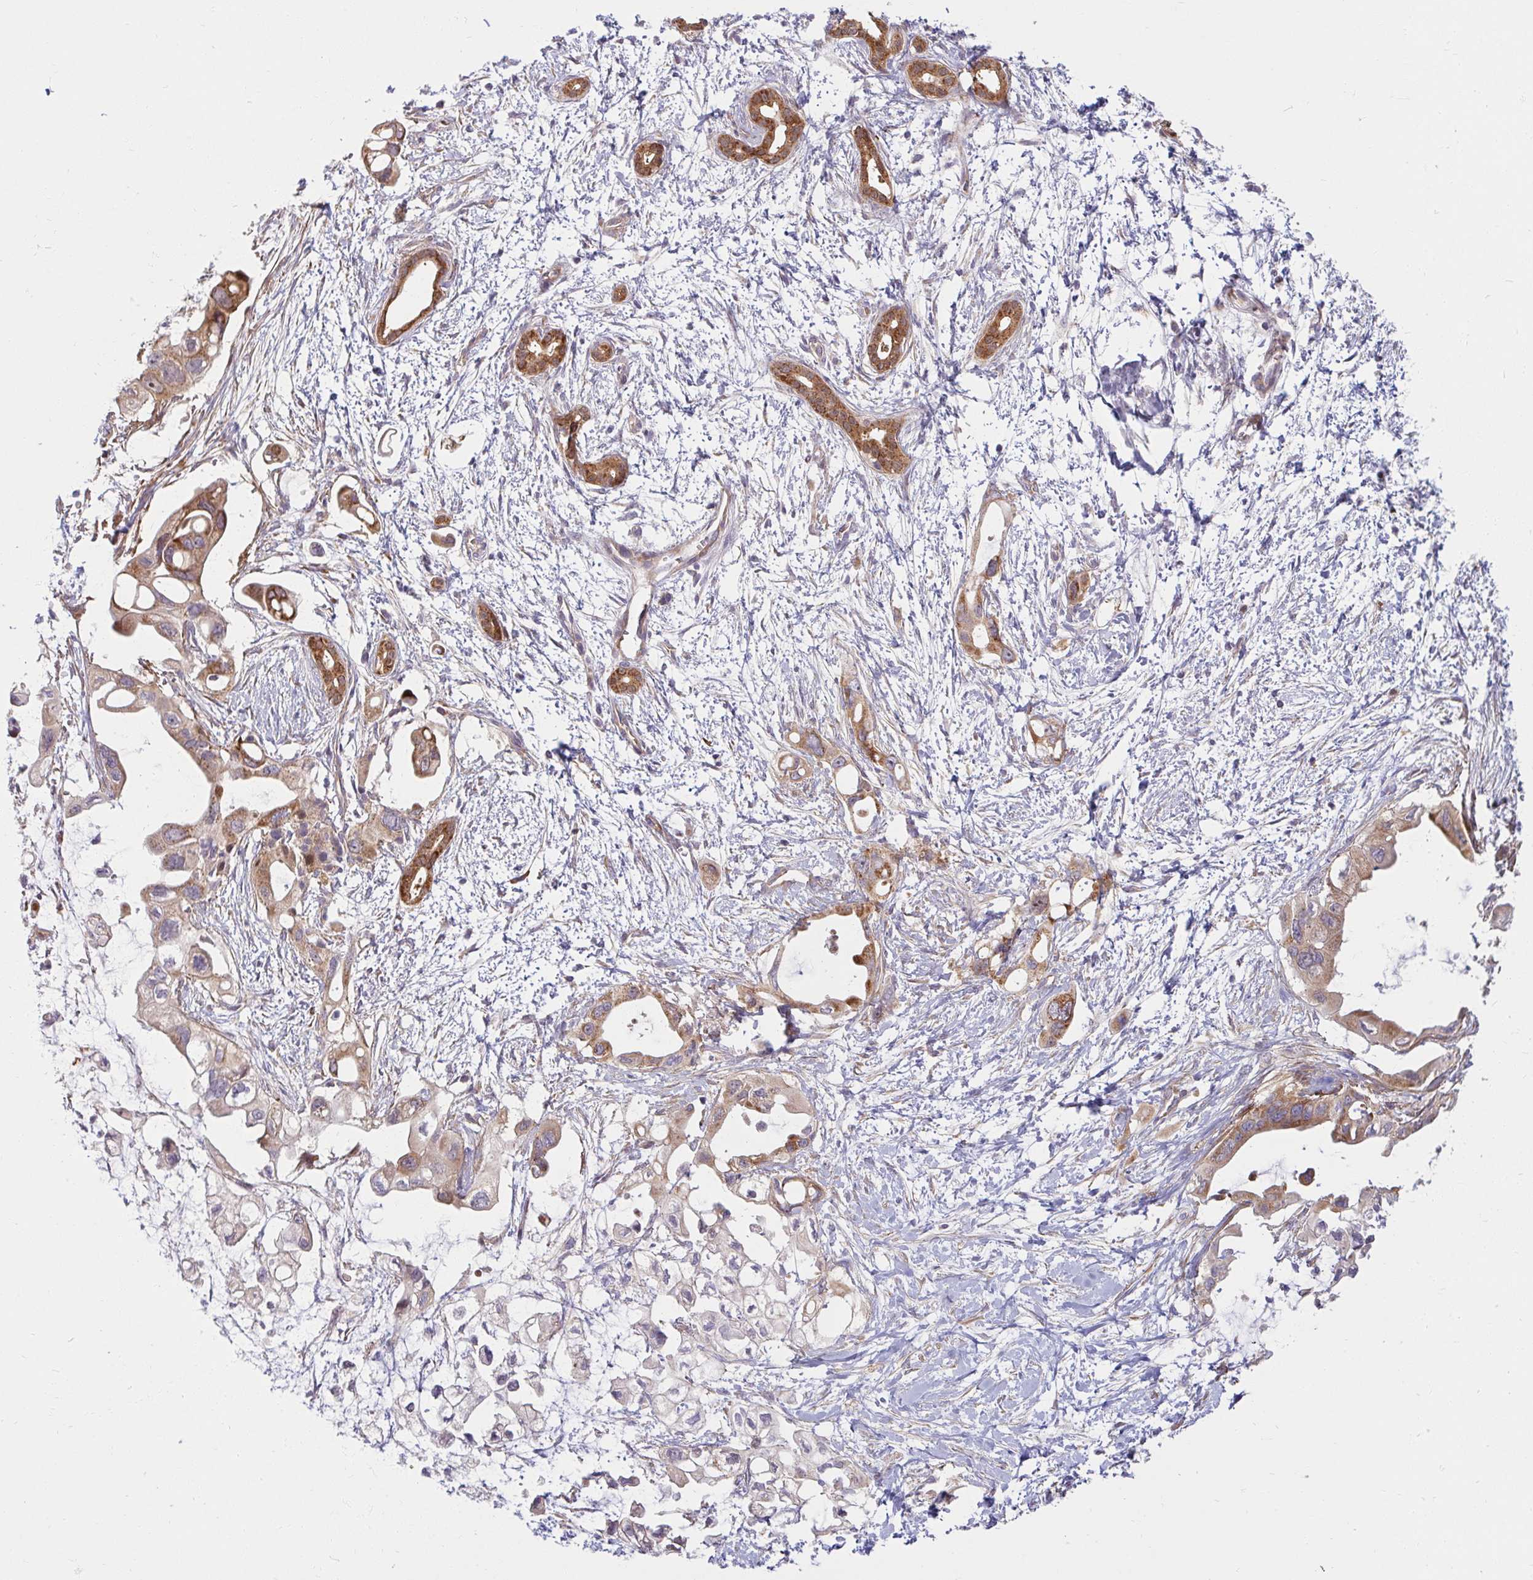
{"staining": {"intensity": "strong", "quantity": "25%-75%", "location": "cytoplasmic/membranous"}, "tissue": "pancreatic cancer", "cell_type": "Tumor cells", "image_type": "cancer", "snomed": [{"axis": "morphology", "description": "Adenocarcinoma, NOS"}, {"axis": "topography", "description": "Pancreas"}], "caption": "A brown stain highlights strong cytoplasmic/membranous staining of a protein in human pancreatic cancer (adenocarcinoma) tumor cells.", "gene": "BTF3", "patient": {"sex": "male", "age": 61}}